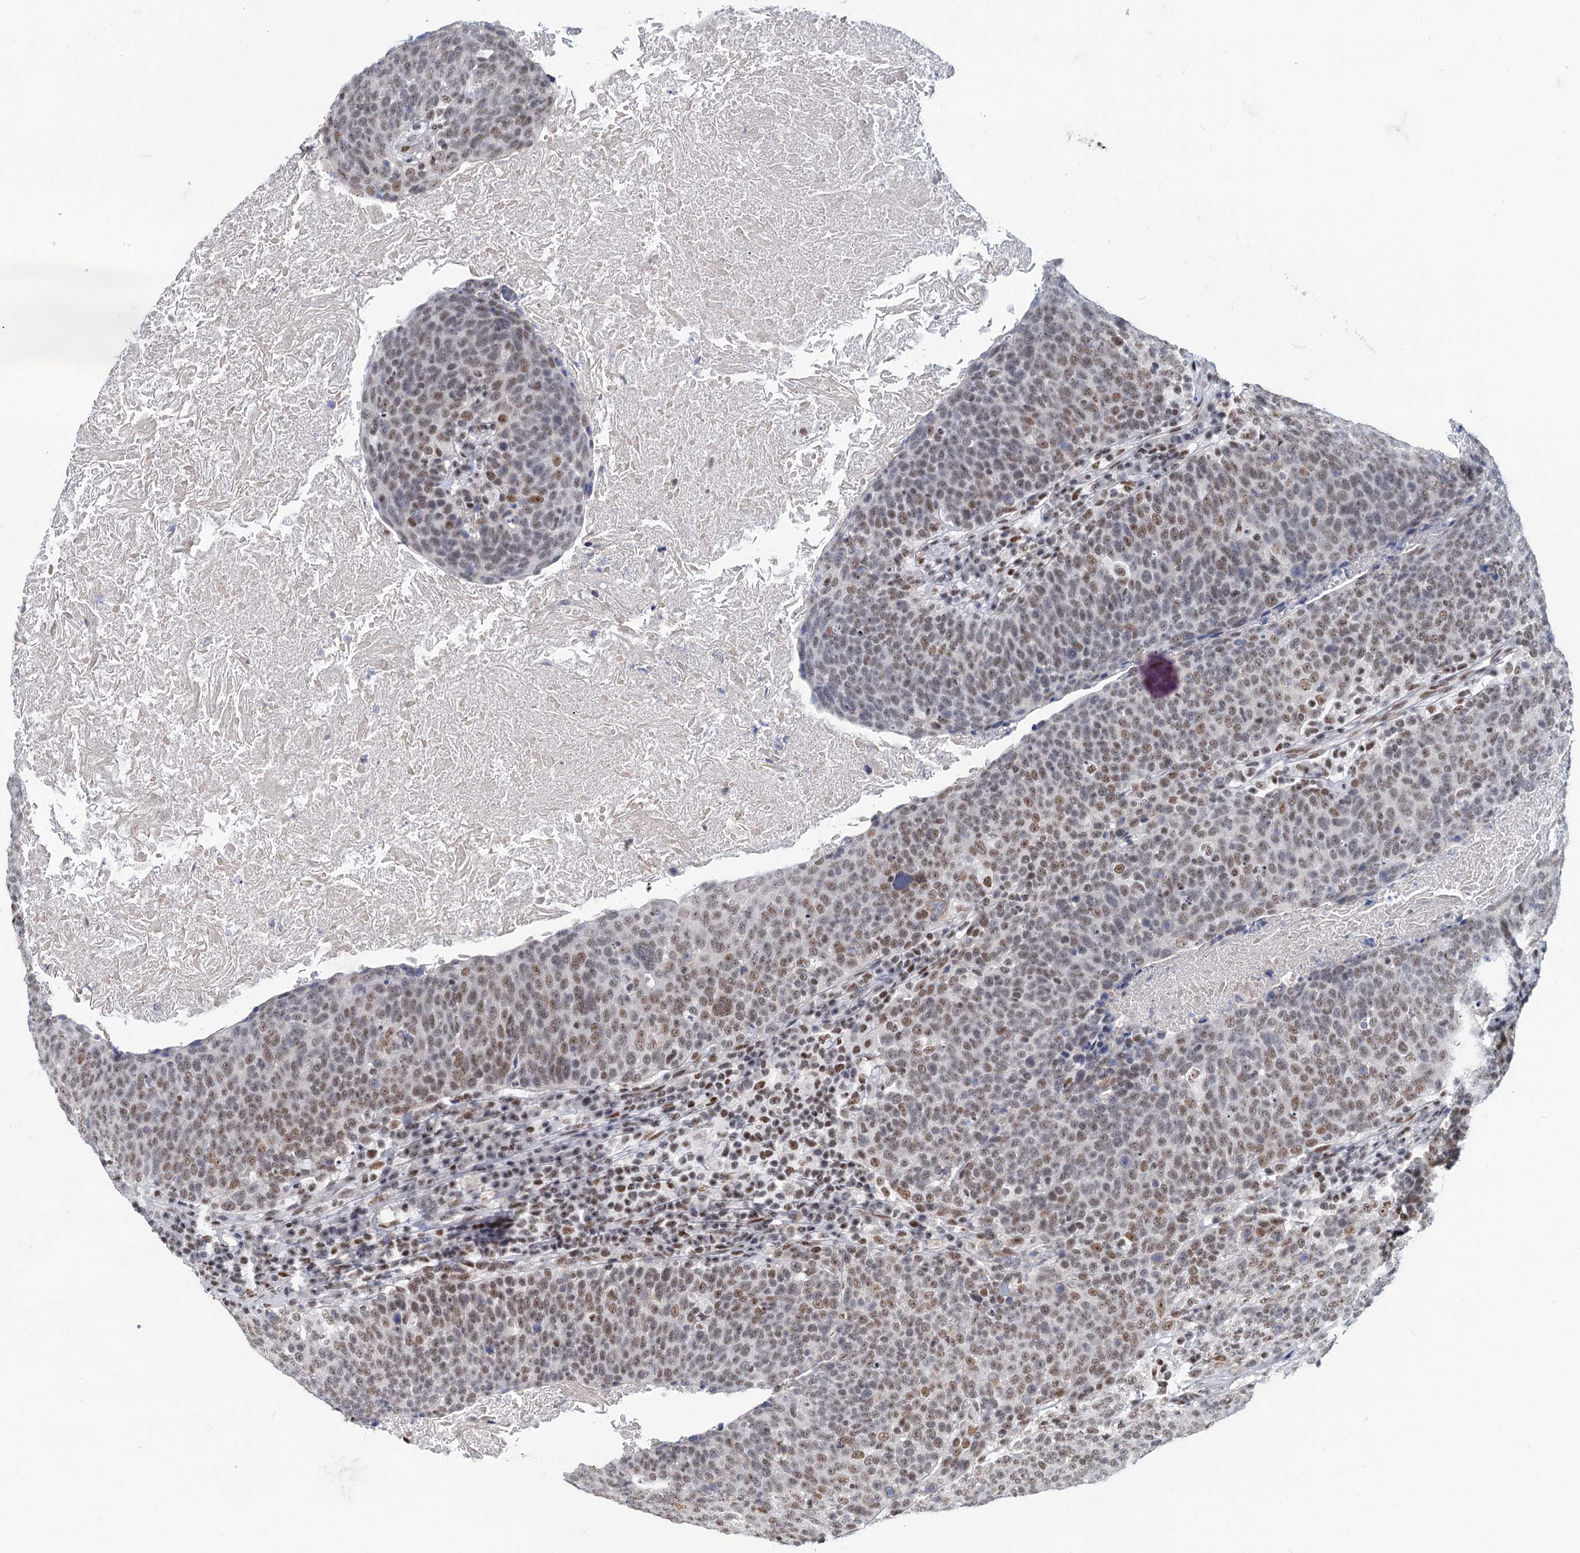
{"staining": {"intensity": "moderate", "quantity": "25%-75%", "location": "nuclear"}, "tissue": "head and neck cancer", "cell_type": "Tumor cells", "image_type": "cancer", "snomed": [{"axis": "morphology", "description": "Squamous cell carcinoma, NOS"}, {"axis": "morphology", "description": "Squamous cell carcinoma, metastatic, NOS"}, {"axis": "topography", "description": "Lymph node"}, {"axis": "topography", "description": "Head-Neck"}], "caption": "Immunohistochemical staining of human head and neck metastatic squamous cell carcinoma demonstrates medium levels of moderate nuclear protein staining in approximately 25%-75% of tumor cells.", "gene": "METTL14", "patient": {"sex": "male", "age": 62}}